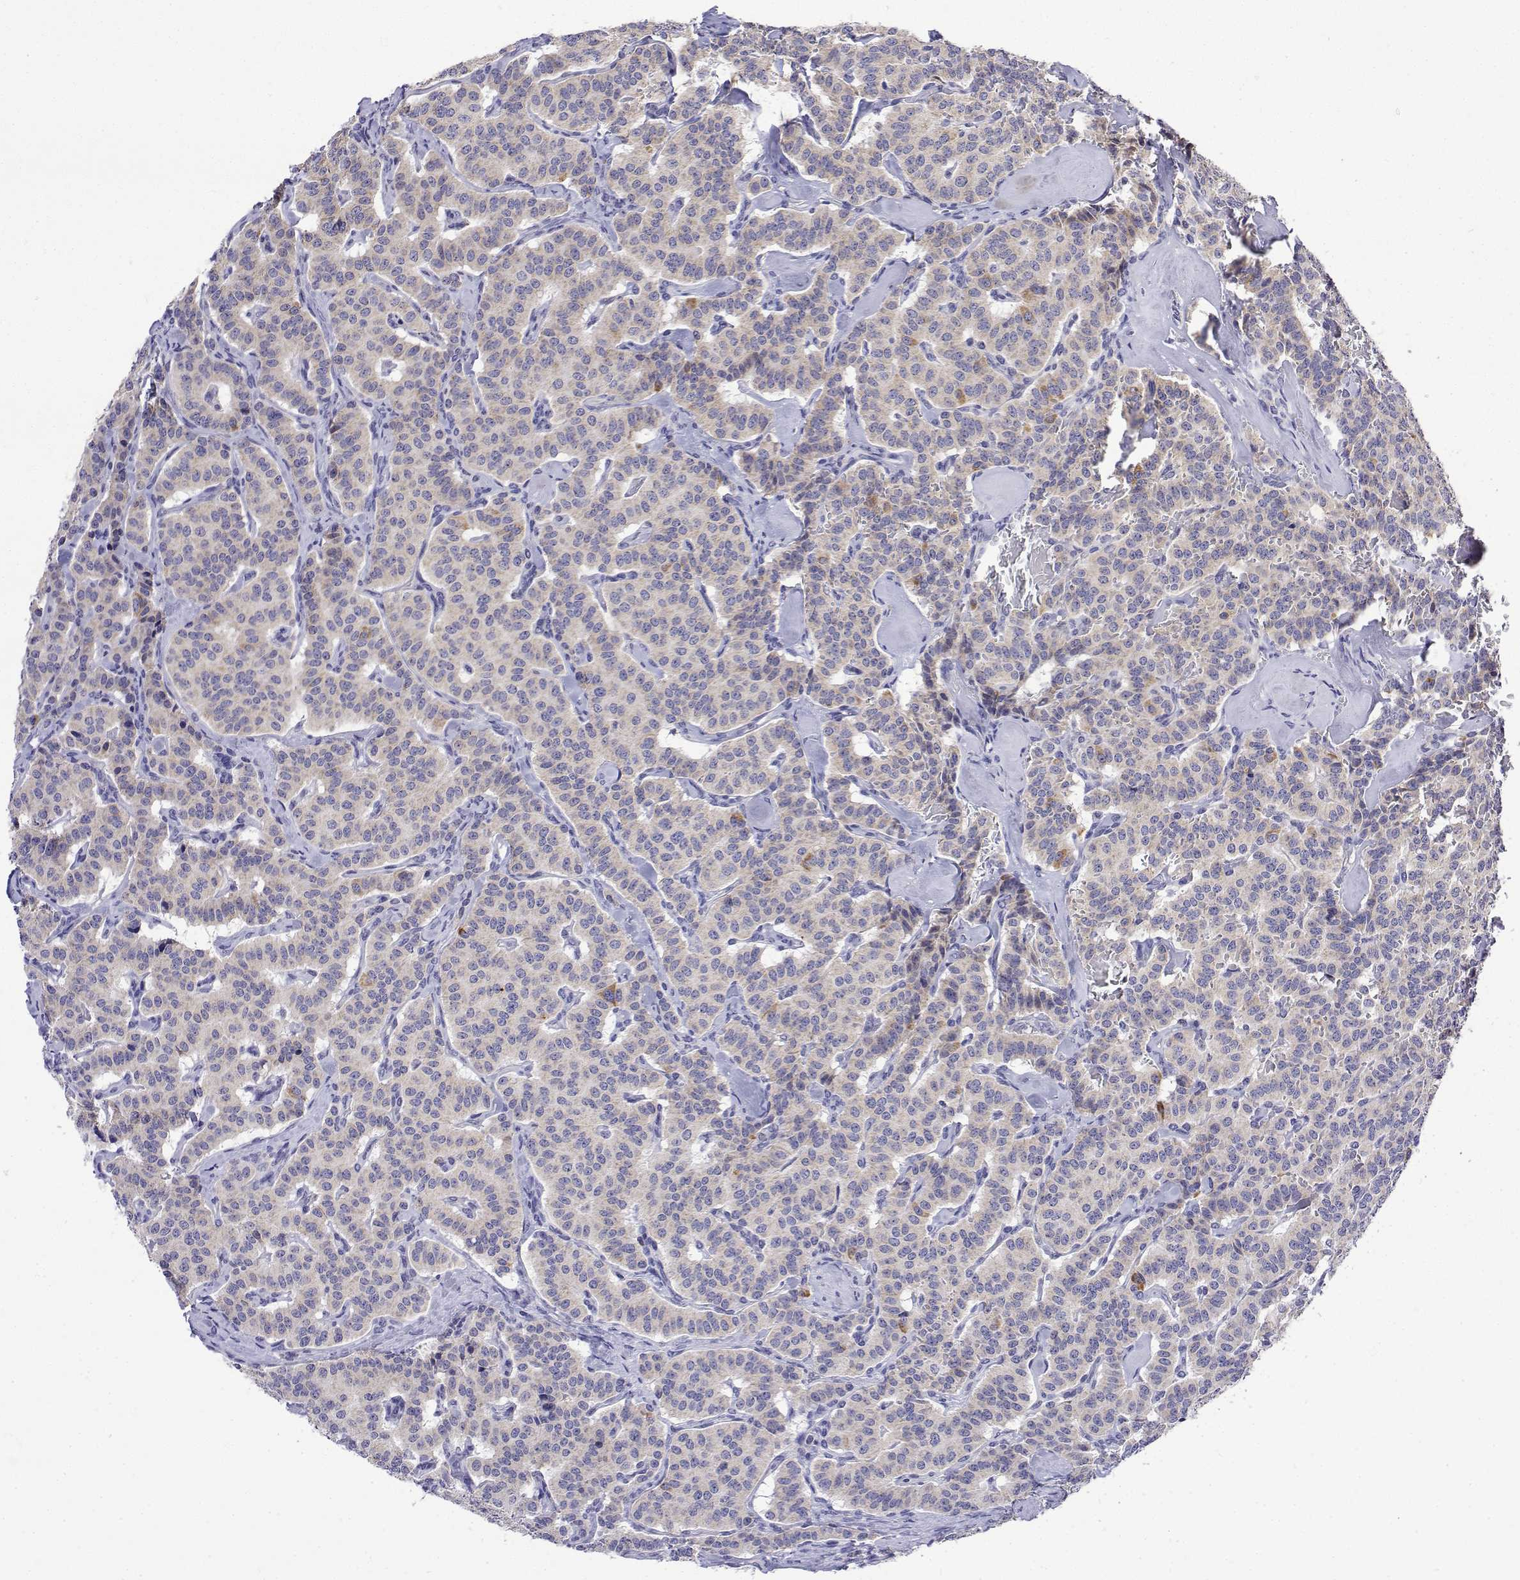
{"staining": {"intensity": "negative", "quantity": "none", "location": "none"}, "tissue": "carcinoid", "cell_type": "Tumor cells", "image_type": "cancer", "snomed": [{"axis": "morphology", "description": "Carcinoid, malignant, NOS"}, {"axis": "topography", "description": "Lung"}], "caption": "A micrograph of human carcinoid is negative for staining in tumor cells. (DAB immunohistochemistry visualized using brightfield microscopy, high magnification).", "gene": "GADD45GIP1", "patient": {"sex": "female", "age": 46}}